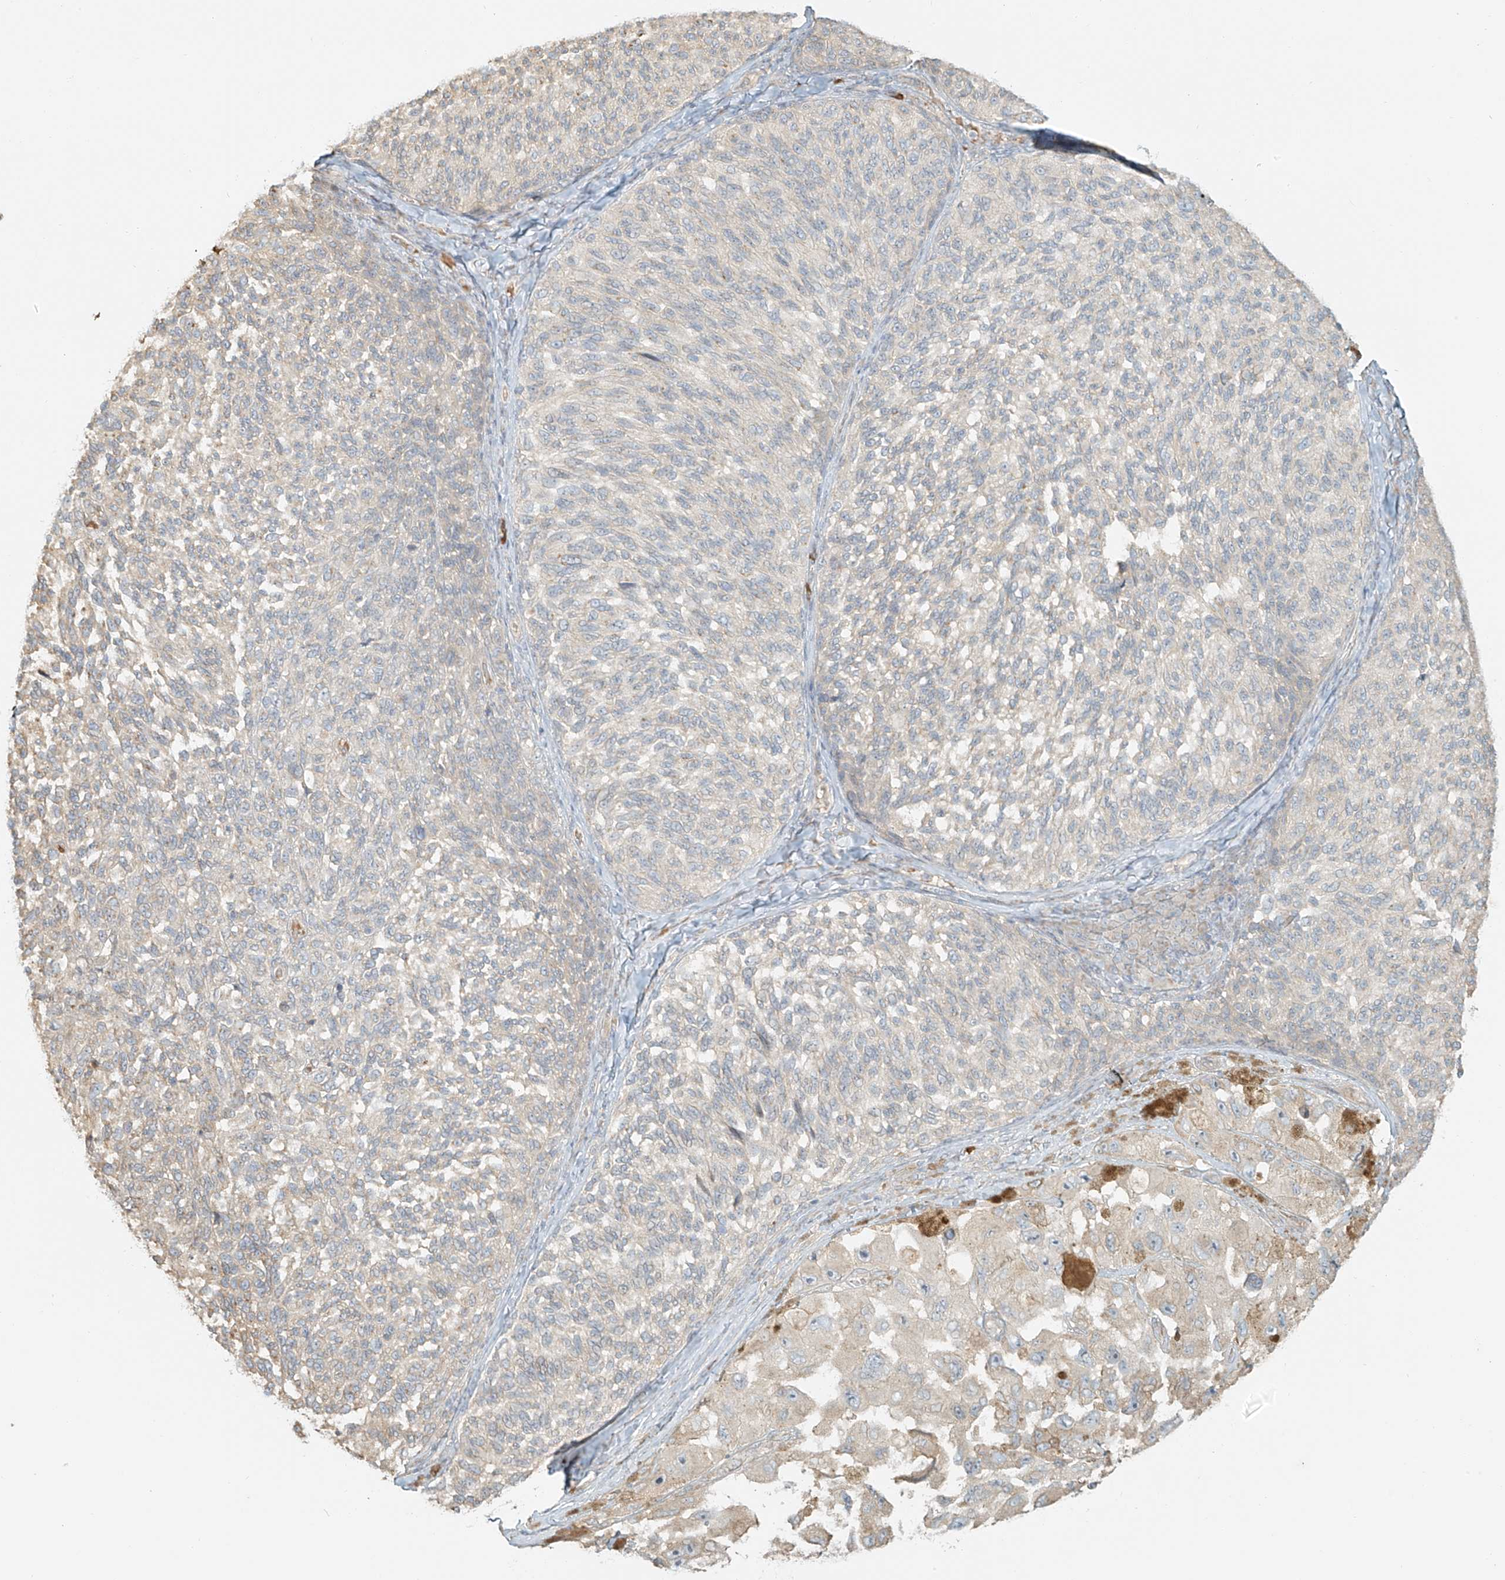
{"staining": {"intensity": "negative", "quantity": "none", "location": "none"}, "tissue": "melanoma", "cell_type": "Tumor cells", "image_type": "cancer", "snomed": [{"axis": "morphology", "description": "Malignant melanoma, NOS"}, {"axis": "topography", "description": "Skin"}], "caption": "Malignant melanoma was stained to show a protein in brown. There is no significant expression in tumor cells. The staining is performed using DAB (3,3'-diaminobenzidine) brown chromogen with nuclei counter-stained in using hematoxylin.", "gene": "UPK1B", "patient": {"sex": "female", "age": 73}}